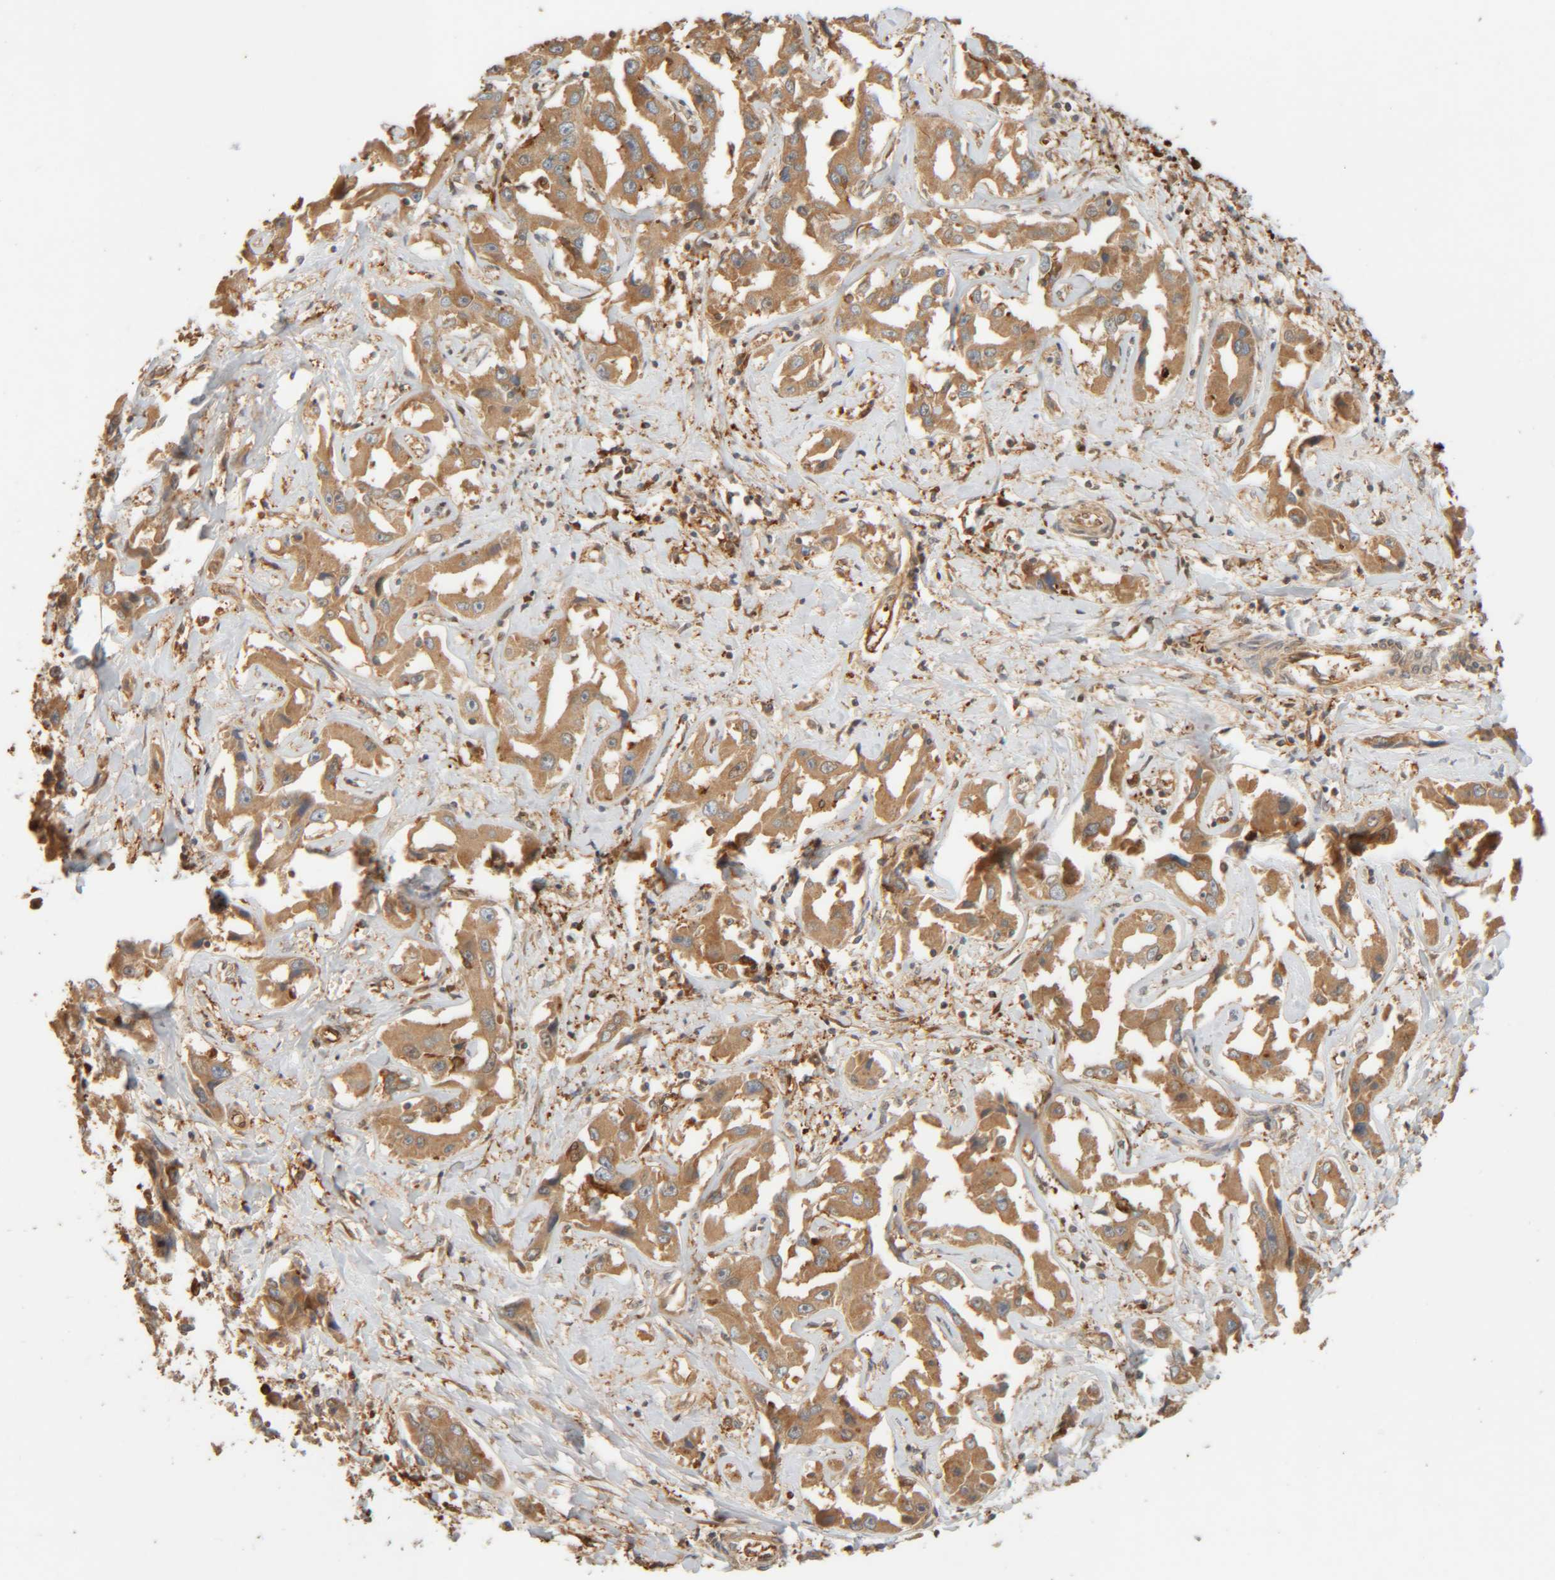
{"staining": {"intensity": "moderate", "quantity": ">75%", "location": "cytoplasmic/membranous"}, "tissue": "liver cancer", "cell_type": "Tumor cells", "image_type": "cancer", "snomed": [{"axis": "morphology", "description": "Cholangiocarcinoma"}, {"axis": "topography", "description": "Liver"}], "caption": "Brown immunohistochemical staining in liver cancer shows moderate cytoplasmic/membranous staining in approximately >75% of tumor cells. (DAB (3,3'-diaminobenzidine) IHC with brightfield microscopy, high magnification).", "gene": "TMEM192", "patient": {"sex": "male", "age": 59}}